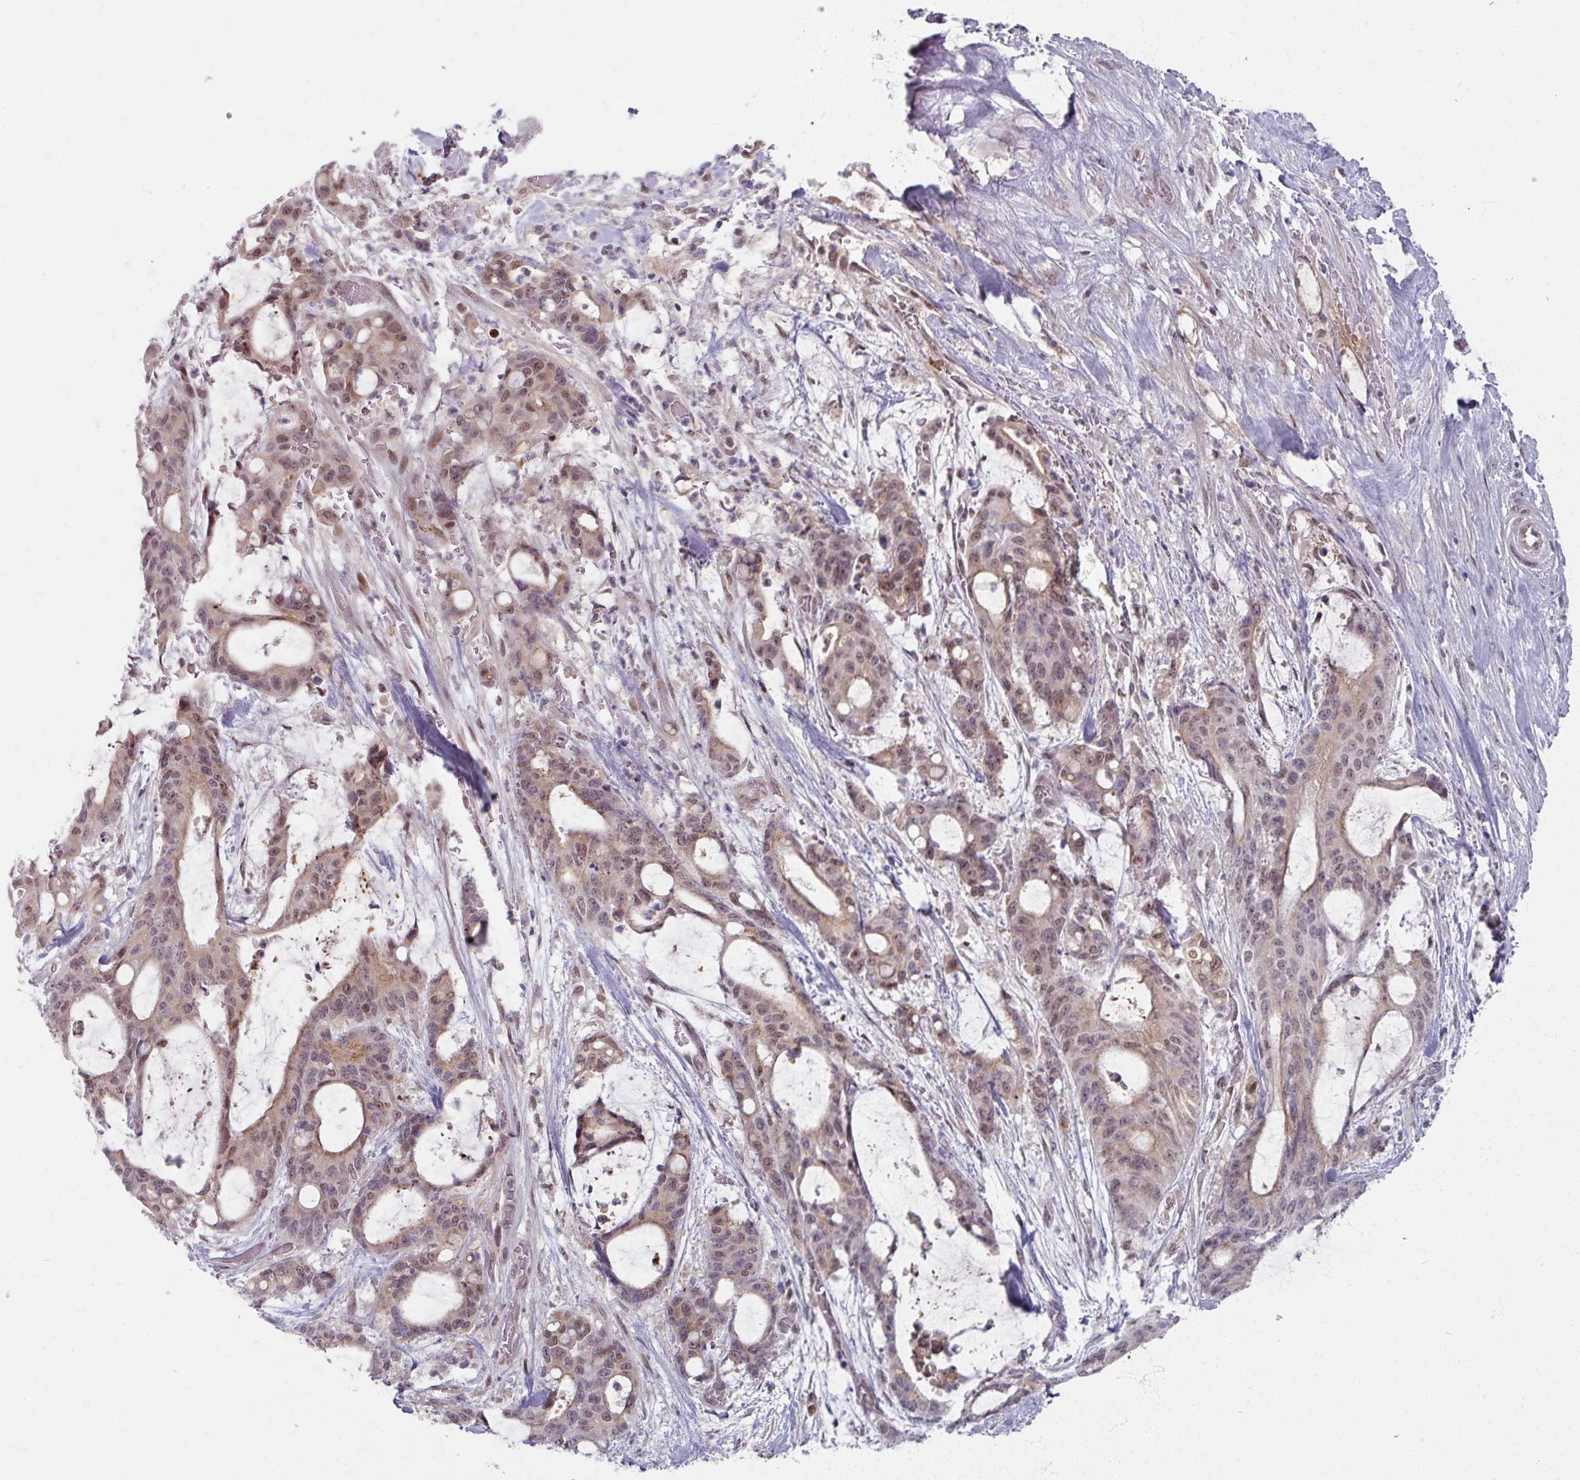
{"staining": {"intensity": "weak", "quantity": "25%-75%", "location": "cytoplasmic/membranous,nuclear"}, "tissue": "liver cancer", "cell_type": "Tumor cells", "image_type": "cancer", "snomed": [{"axis": "morphology", "description": "Normal tissue, NOS"}, {"axis": "morphology", "description": "Cholangiocarcinoma"}, {"axis": "topography", "description": "Liver"}, {"axis": "topography", "description": "Peripheral nerve tissue"}], "caption": "IHC of cholangiocarcinoma (liver) exhibits low levels of weak cytoplasmic/membranous and nuclear staining in about 25%-75% of tumor cells.", "gene": "KLC3", "patient": {"sex": "female", "age": 73}}